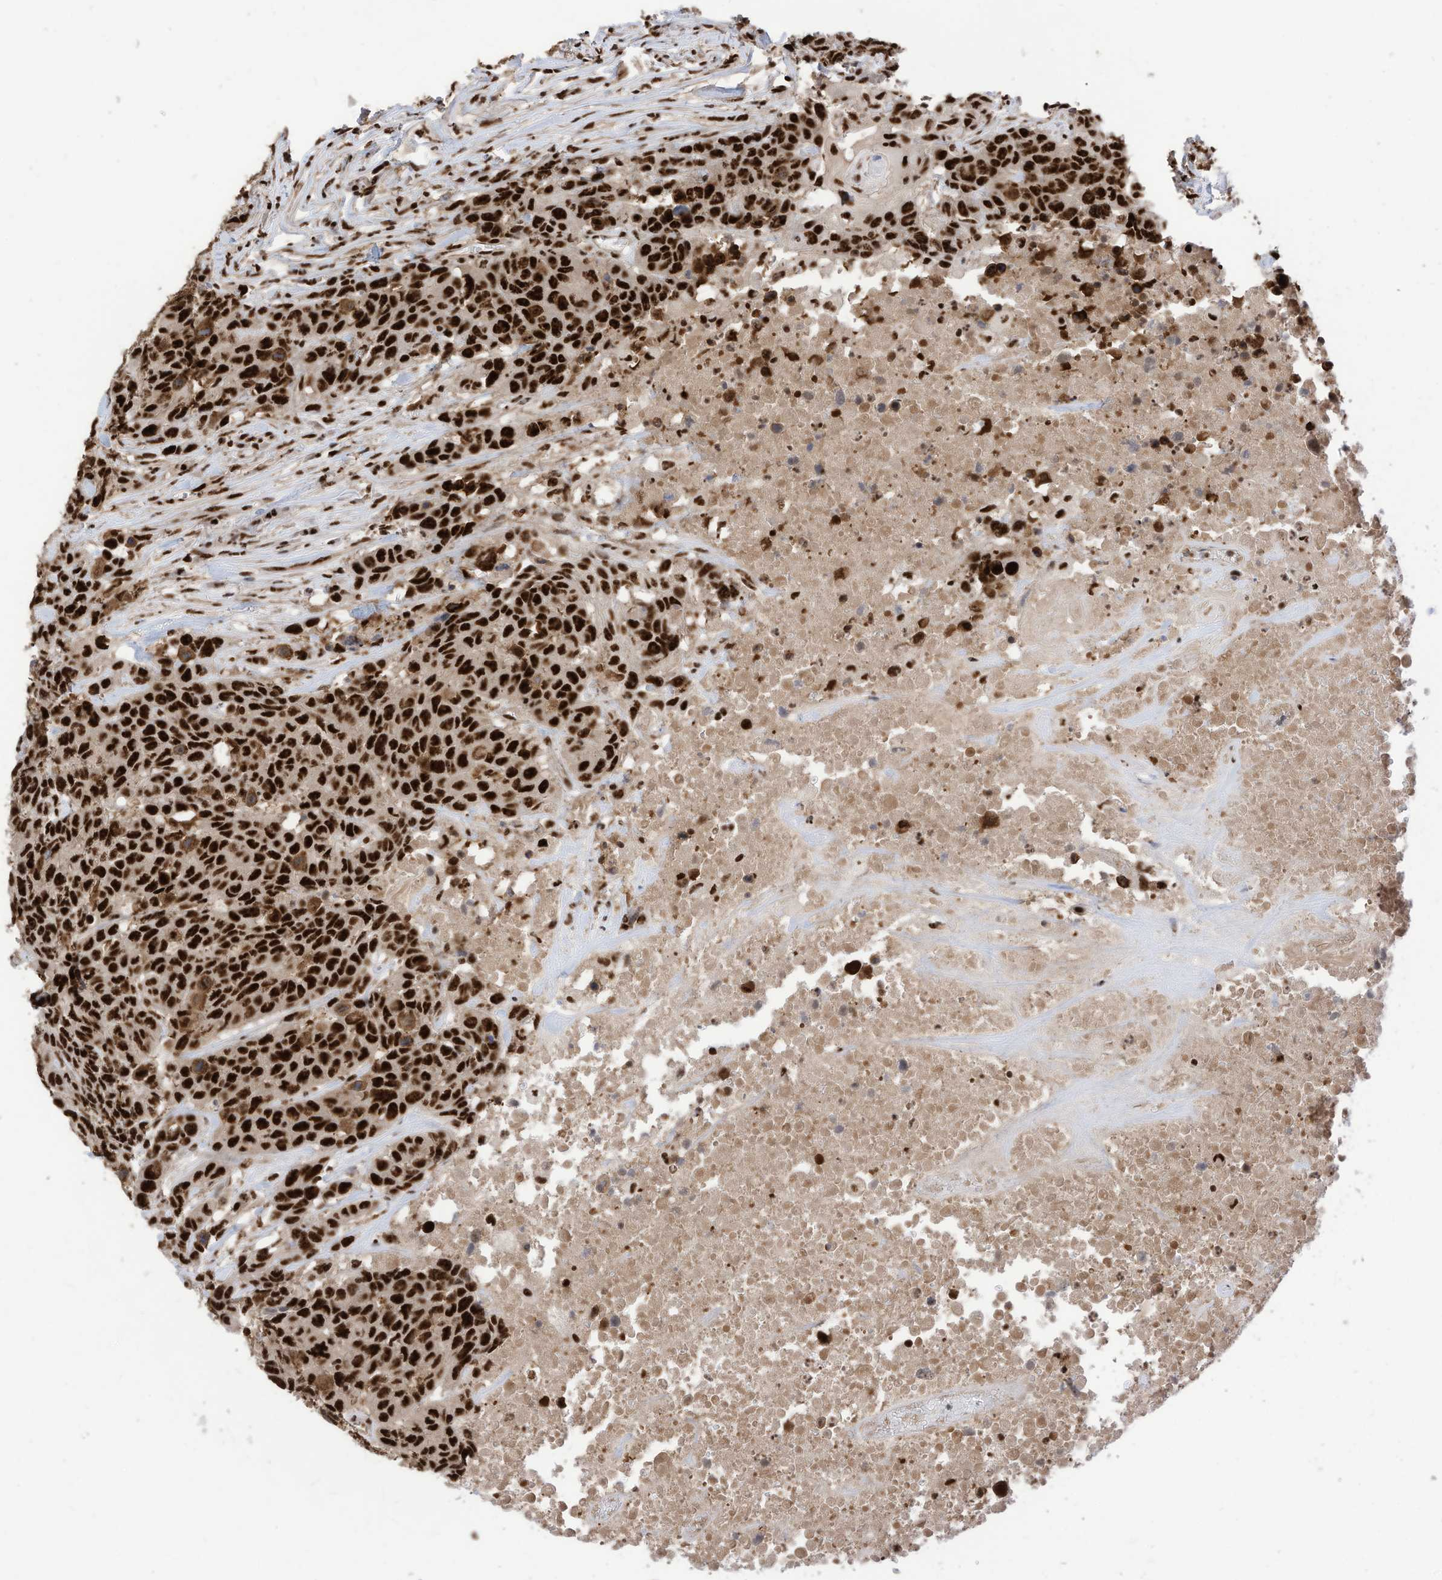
{"staining": {"intensity": "strong", "quantity": ">75%", "location": "nuclear"}, "tissue": "head and neck cancer", "cell_type": "Tumor cells", "image_type": "cancer", "snomed": [{"axis": "morphology", "description": "Squamous cell carcinoma, NOS"}, {"axis": "topography", "description": "Head-Neck"}], "caption": "Protein analysis of head and neck cancer tissue demonstrates strong nuclear staining in approximately >75% of tumor cells.", "gene": "SF3A3", "patient": {"sex": "male", "age": 66}}